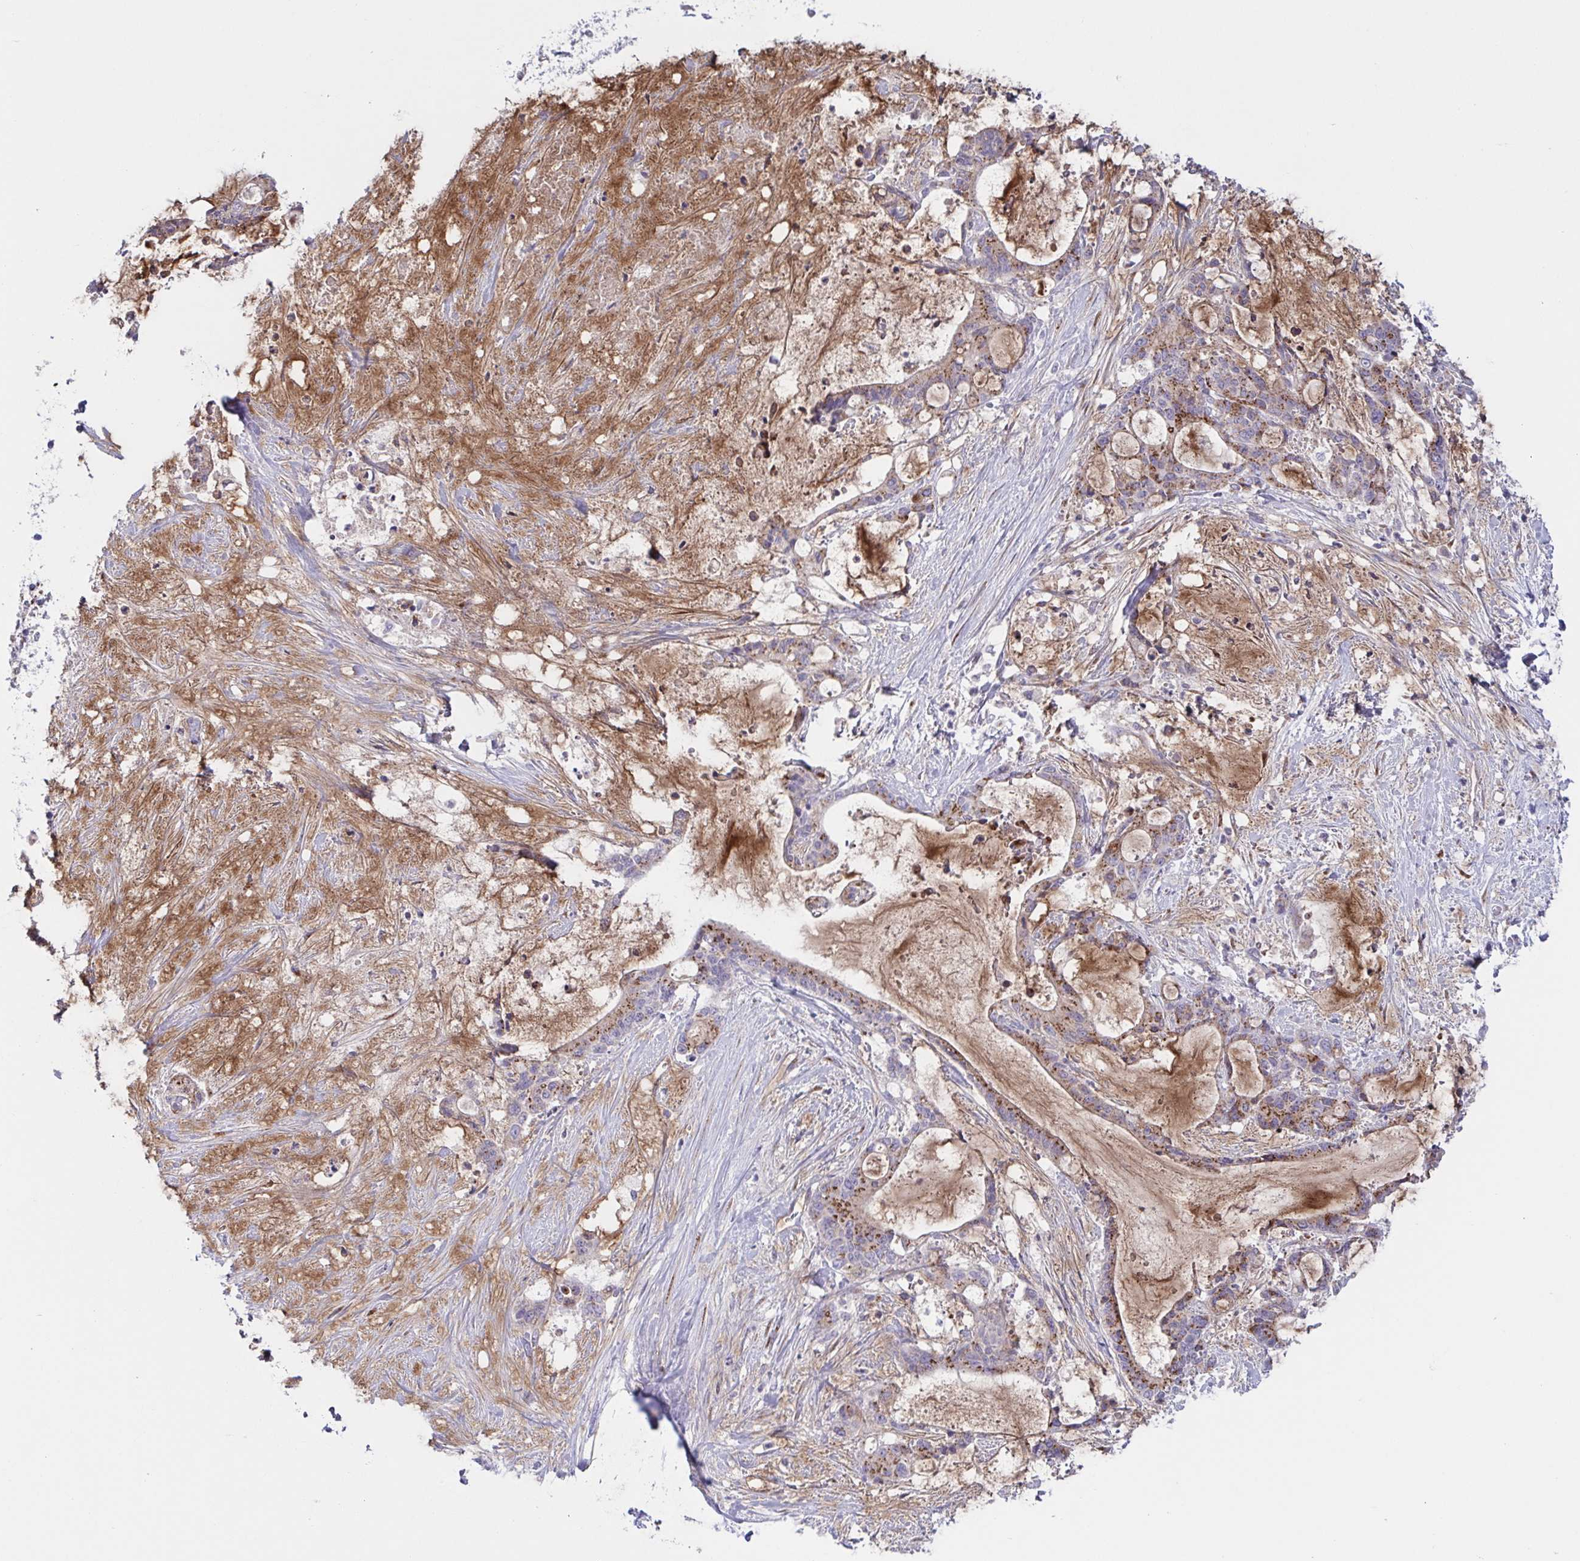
{"staining": {"intensity": "moderate", "quantity": "25%-75%", "location": "cytoplasmic/membranous"}, "tissue": "liver cancer", "cell_type": "Tumor cells", "image_type": "cancer", "snomed": [{"axis": "morphology", "description": "Normal tissue, NOS"}, {"axis": "morphology", "description": "Cholangiocarcinoma"}, {"axis": "topography", "description": "Liver"}, {"axis": "topography", "description": "Peripheral nerve tissue"}], "caption": "A medium amount of moderate cytoplasmic/membranous expression is seen in approximately 25%-75% of tumor cells in cholangiocarcinoma (liver) tissue.", "gene": "COL17A1", "patient": {"sex": "female", "age": 73}}